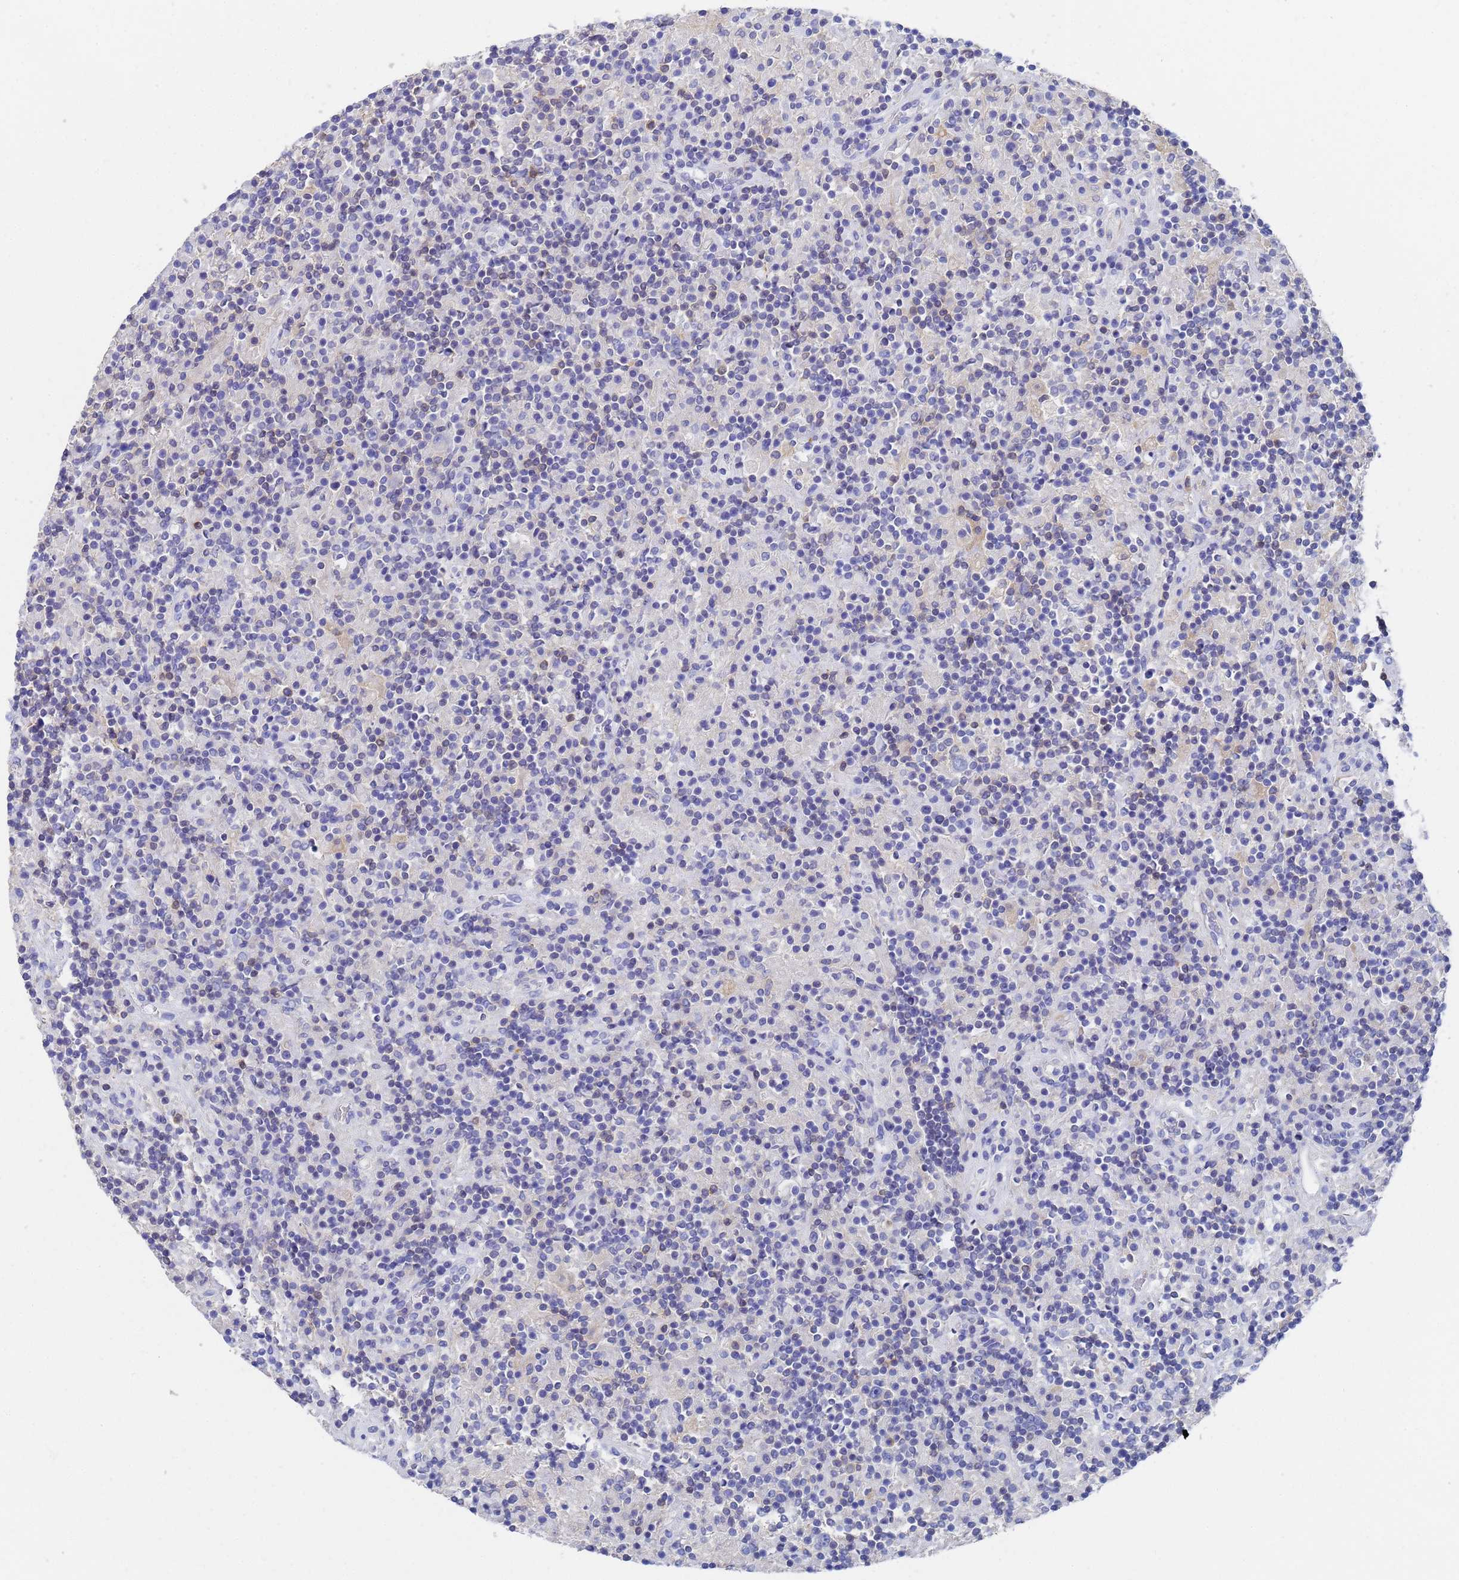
{"staining": {"intensity": "negative", "quantity": "none", "location": "none"}, "tissue": "lymphoma", "cell_type": "Tumor cells", "image_type": "cancer", "snomed": [{"axis": "morphology", "description": "Hodgkin's disease, NOS"}, {"axis": "topography", "description": "Lymph node"}], "caption": "Immunohistochemistry image of human Hodgkin's disease stained for a protein (brown), which displays no positivity in tumor cells.", "gene": "GCHFR", "patient": {"sex": "male", "age": 70}}